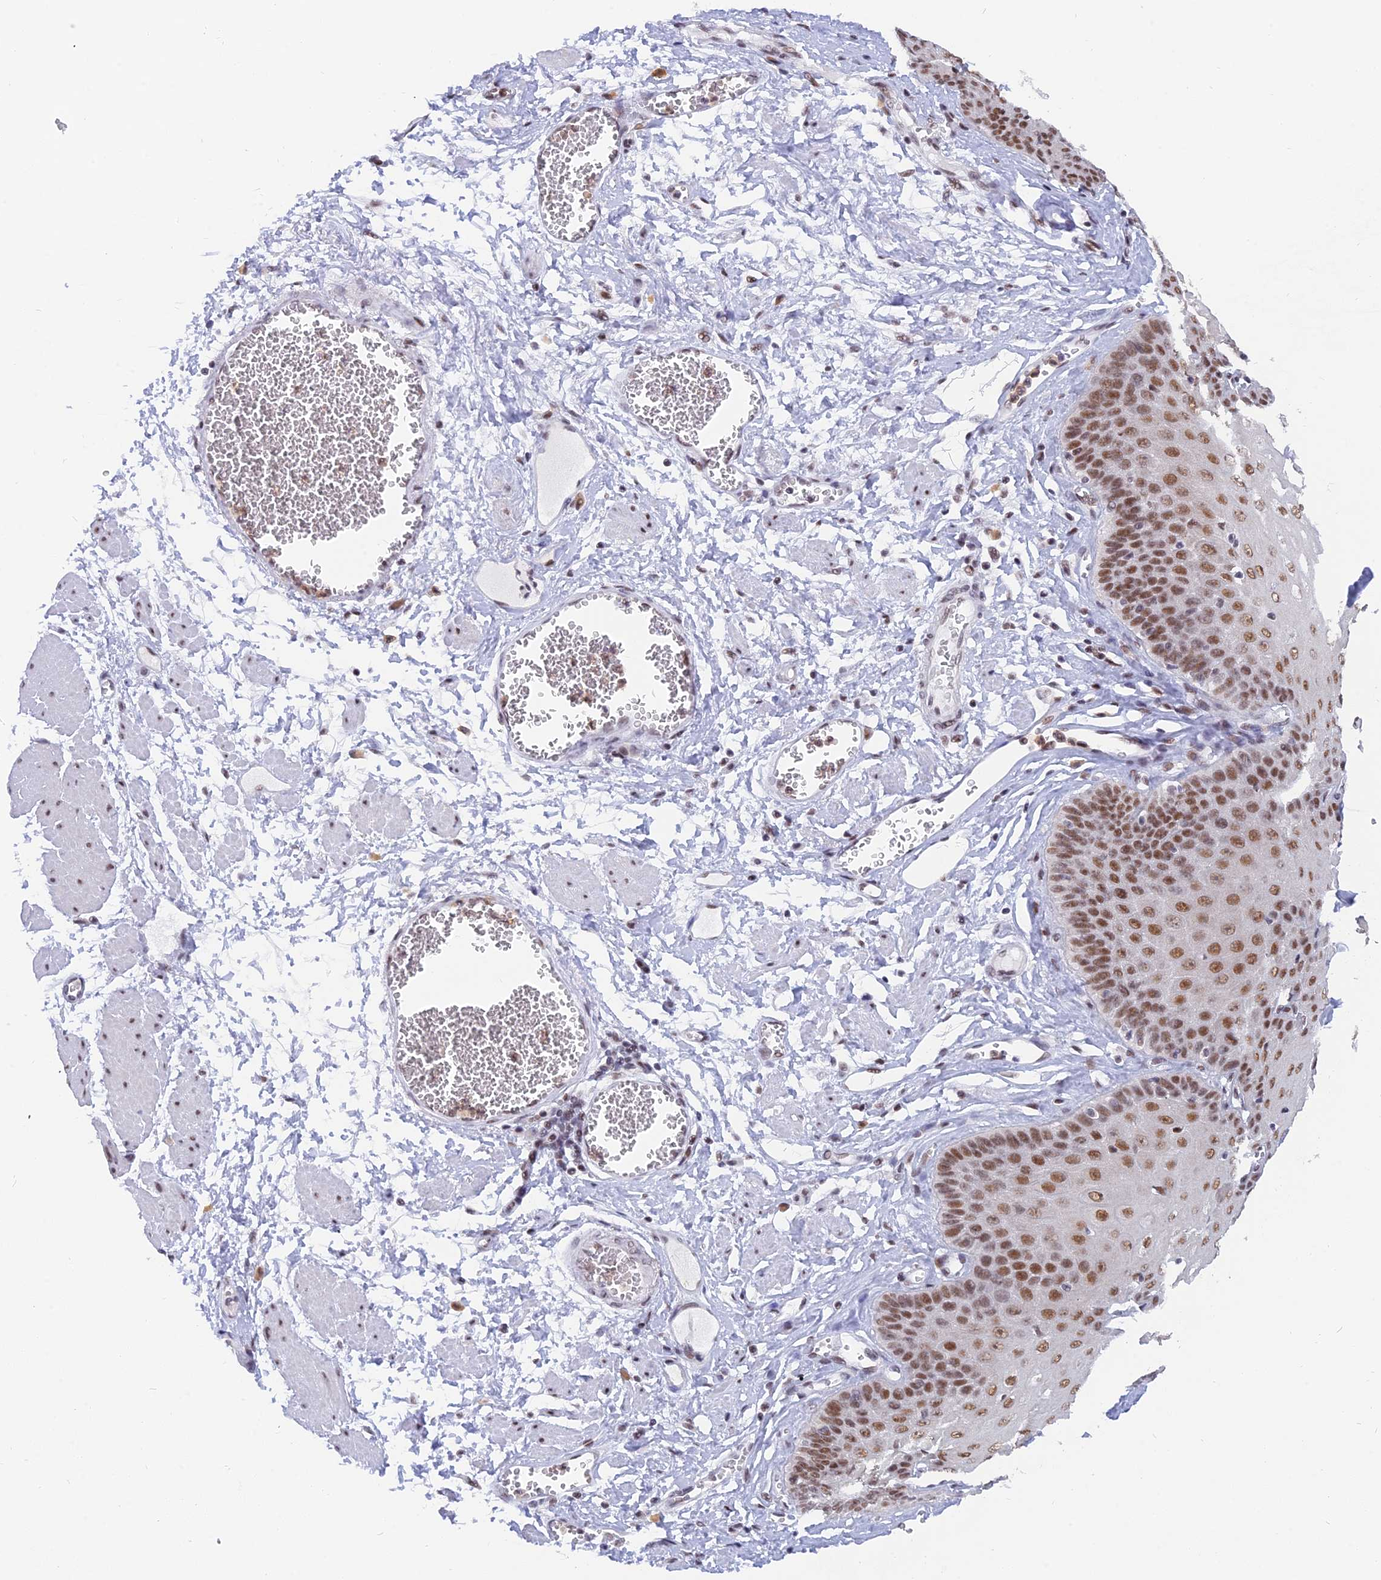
{"staining": {"intensity": "moderate", "quantity": ">75%", "location": "nuclear"}, "tissue": "esophagus", "cell_type": "Squamous epithelial cells", "image_type": "normal", "snomed": [{"axis": "morphology", "description": "Normal tissue, NOS"}, {"axis": "topography", "description": "Esophagus"}], "caption": "Brown immunohistochemical staining in unremarkable human esophagus demonstrates moderate nuclear expression in approximately >75% of squamous epithelial cells. (DAB = brown stain, brightfield microscopy at high magnification).", "gene": "DPY30", "patient": {"sex": "male", "age": 60}}